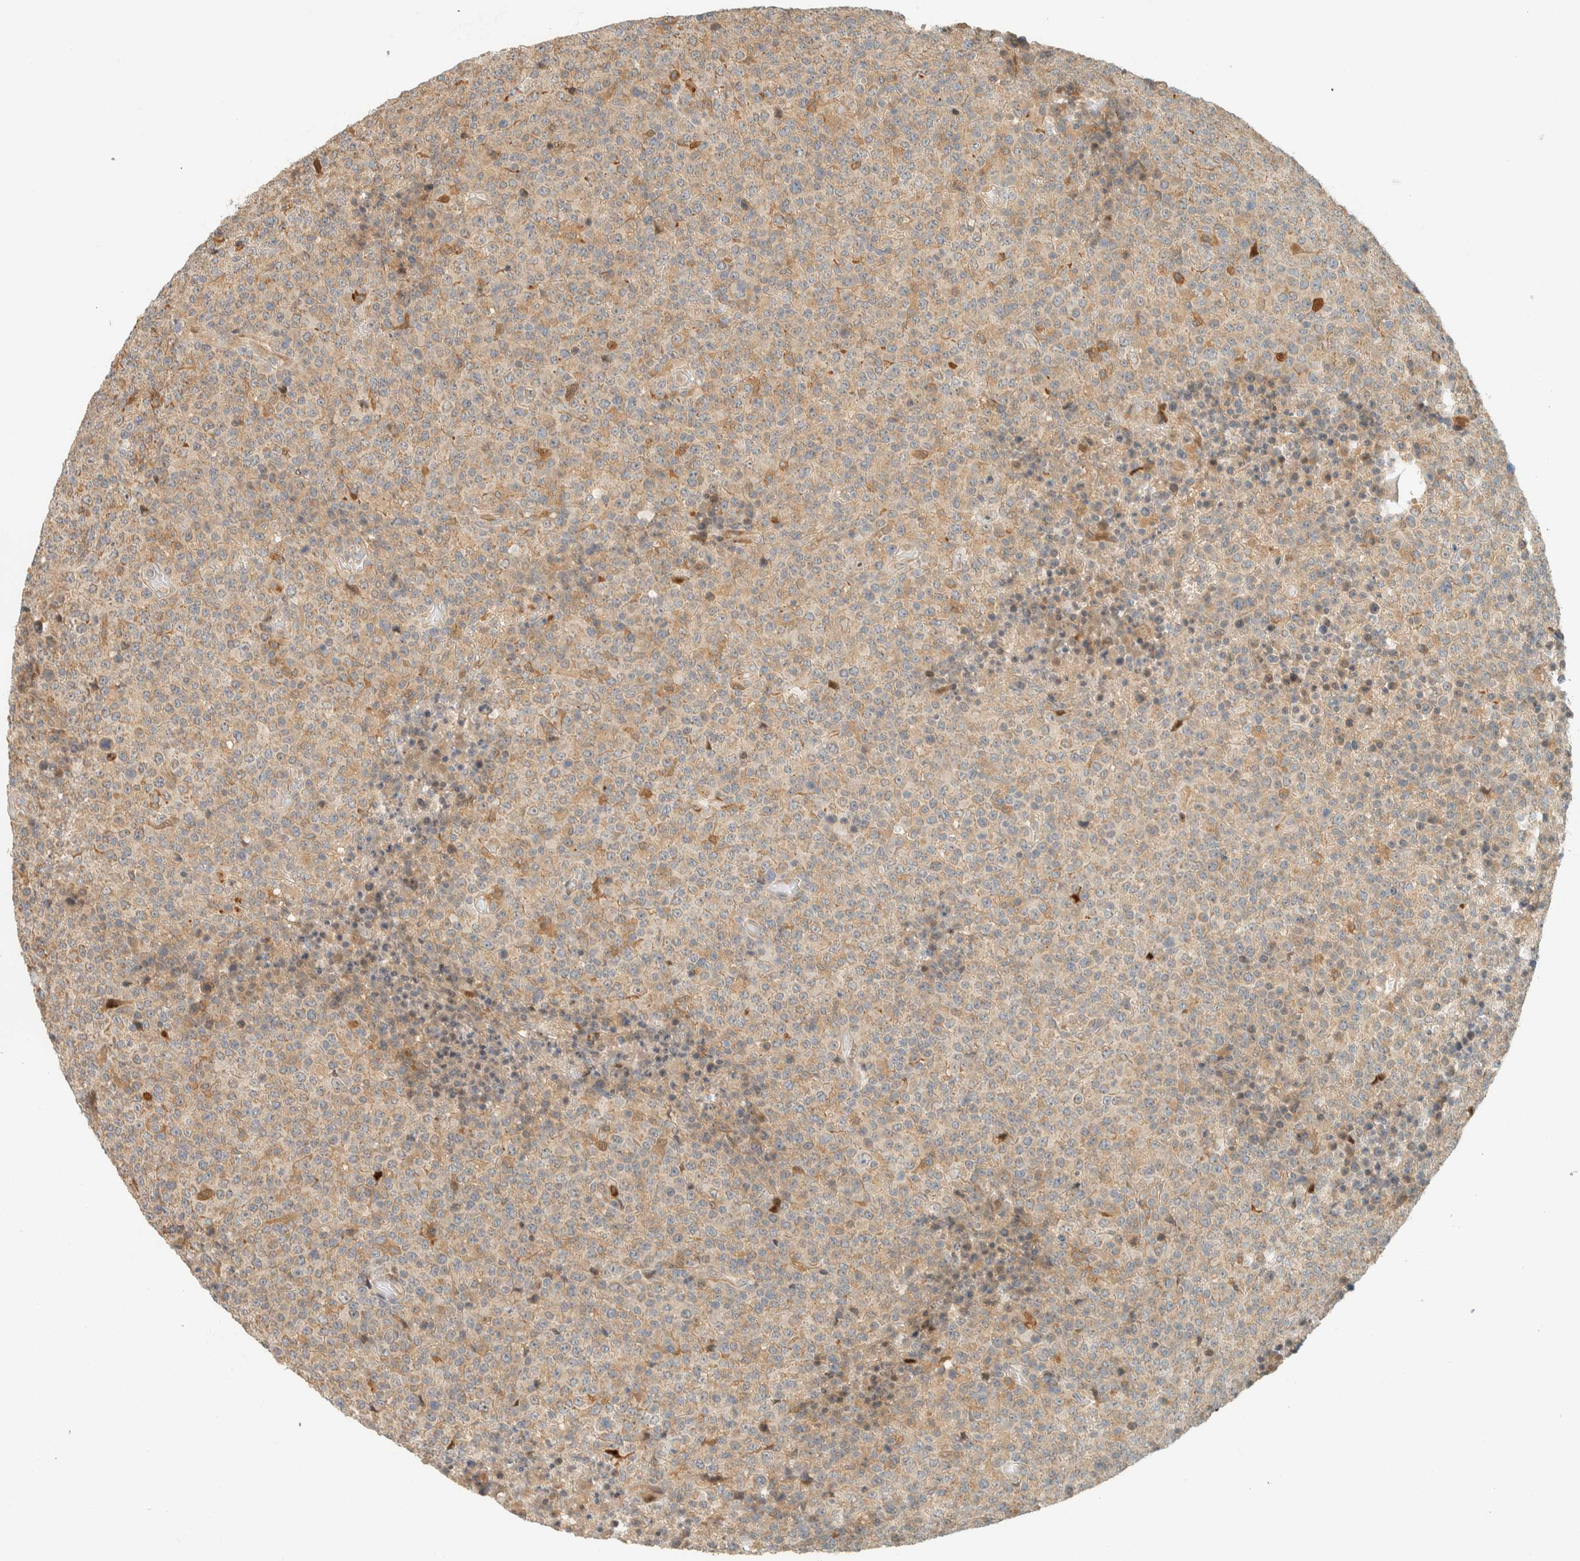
{"staining": {"intensity": "weak", "quantity": "<25%", "location": "cytoplasmic/membranous"}, "tissue": "lymphoma", "cell_type": "Tumor cells", "image_type": "cancer", "snomed": [{"axis": "morphology", "description": "Malignant lymphoma, non-Hodgkin's type, High grade"}, {"axis": "topography", "description": "Lymph node"}], "caption": "The histopathology image exhibits no staining of tumor cells in high-grade malignant lymphoma, non-Hodgkin's type.", "gene": "CCDC171", "patient": {"sex": "male", "age": 13}}